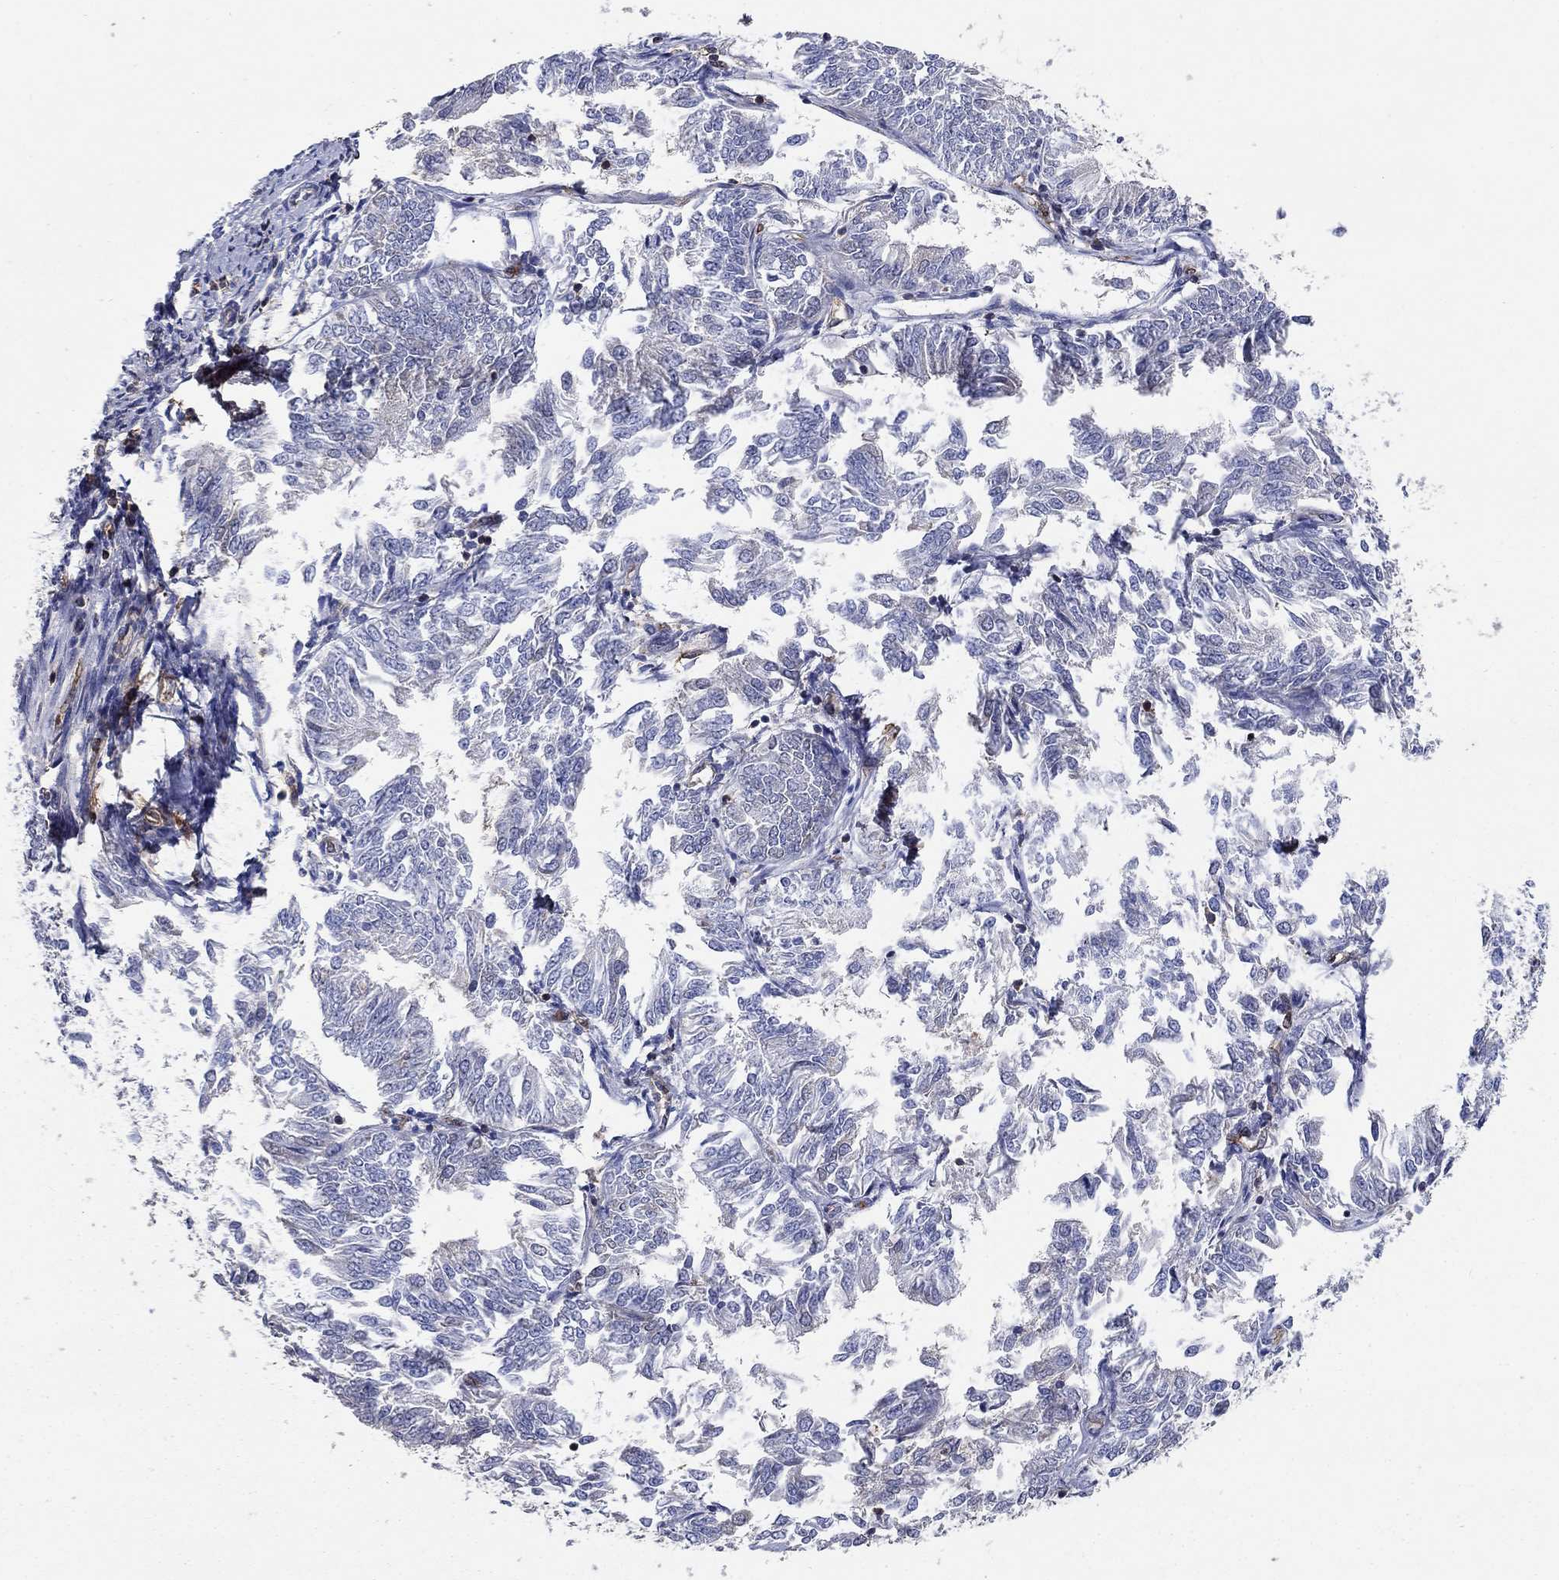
{"staining": {"intensity": "negative", "quantity": "none", "location": "none"}, "tissue": "endometrial cancer", "cell_type": "Tumor cells", "image_type": "cancer", "snomed": [{"axis": "morphology", "description": "Adenocarcinoma, NOS"}, {"axis": "topography", "description": "Endometrium"}], "caption": "Image shows no protein positivity in tumor cells of adenocarcinoma (endometrial) tissue.", "gene": "AGFG2", "patient": {"sex": "female", "age": 58}}